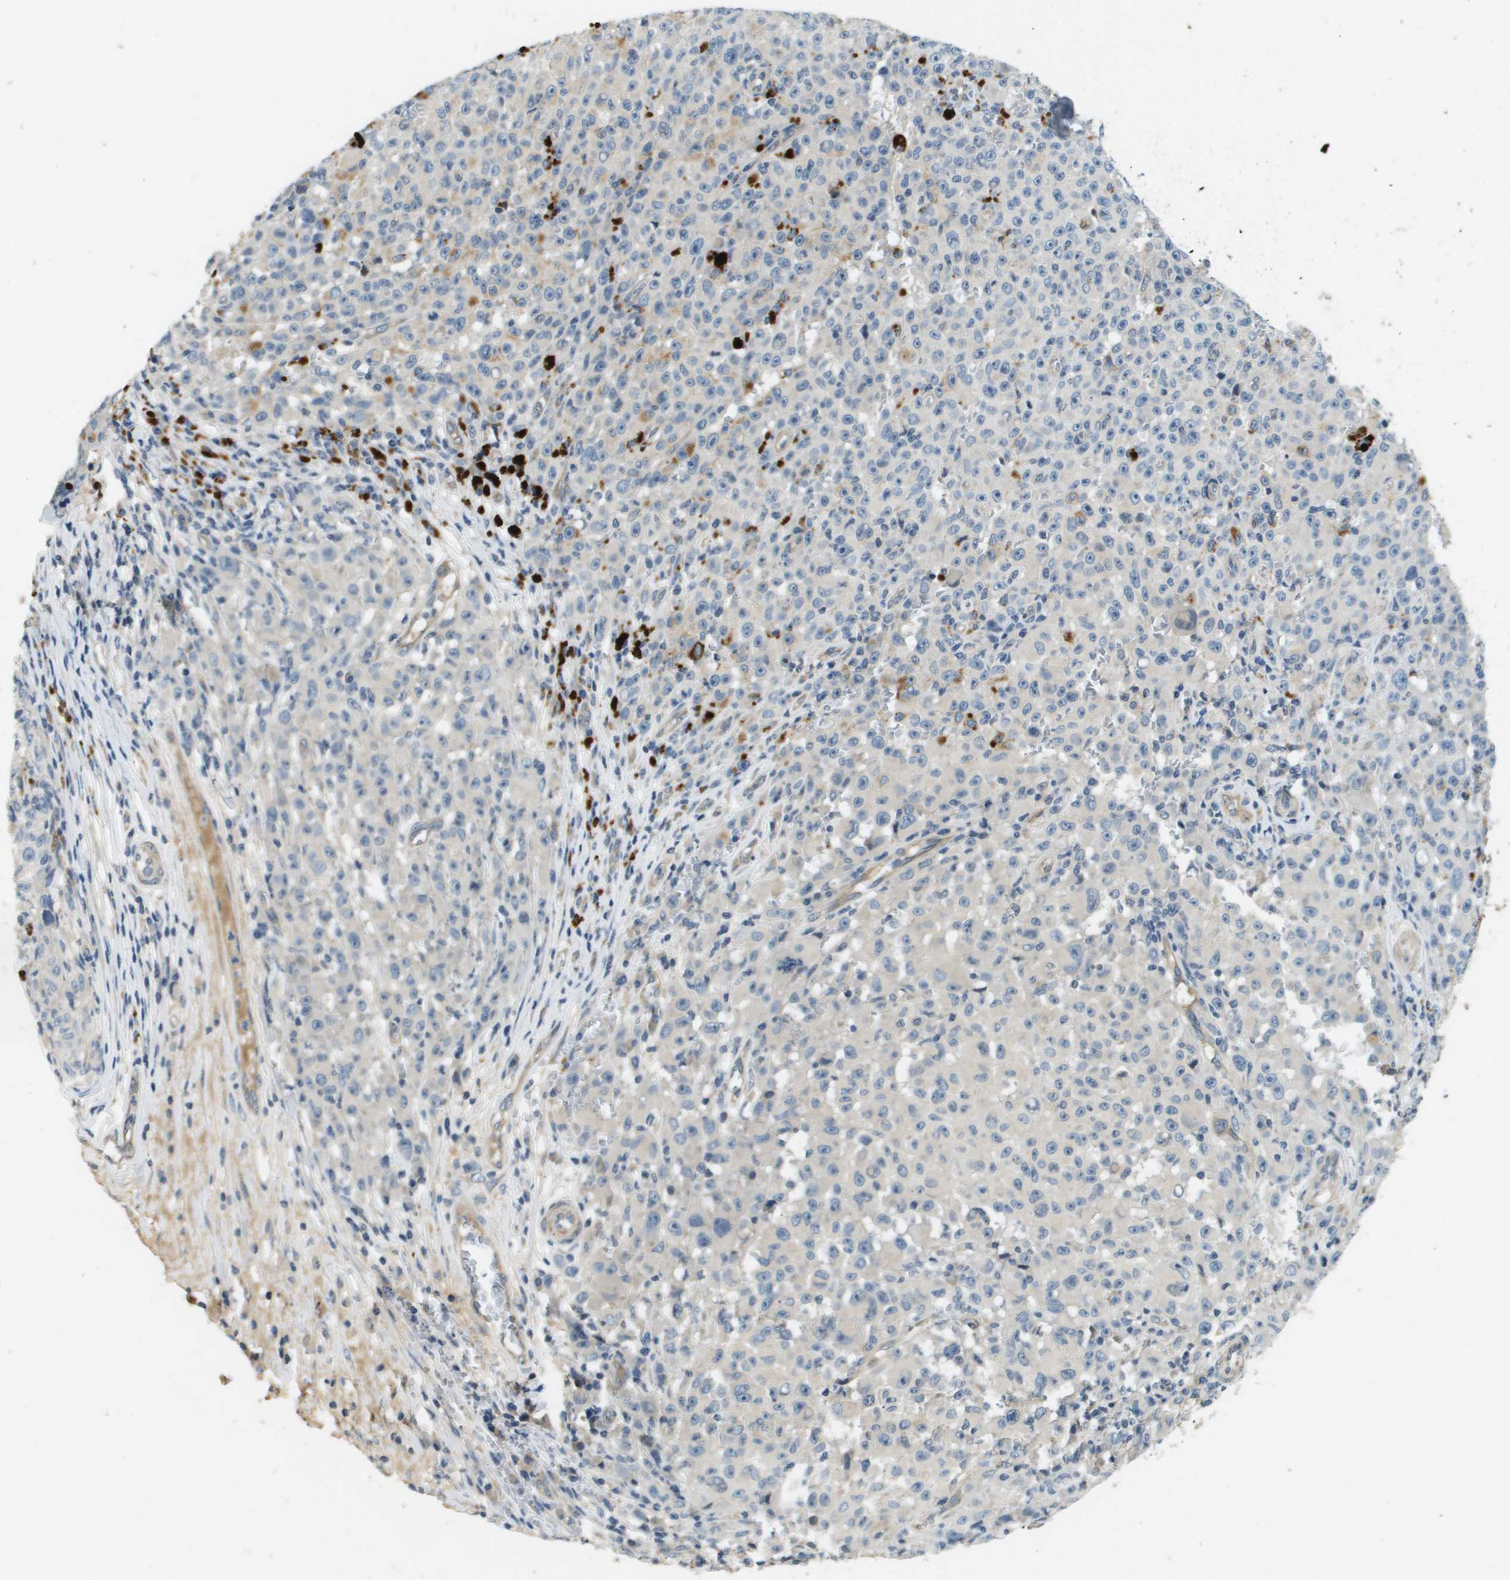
{"staining": {"intensity": "negative", "quantity": "none", "location": "none"}, "tissue": "melanoma", "cell_type": "Tumor cells", "image_type": "cancer", "snomed": [{"axis": "morphology", "description": "Malignant melanoma, NOS"}, {"axis": "topography", "description": "Skin"}], "caption": "Tumor cells show no significant expression in melanoma. (DAB (3,3'-diaminobenzidine) immunohistochemistry with hematoxylin counter stain).", "gene": "PGAP3", "patient": {"sex": "female", "age": 82}}